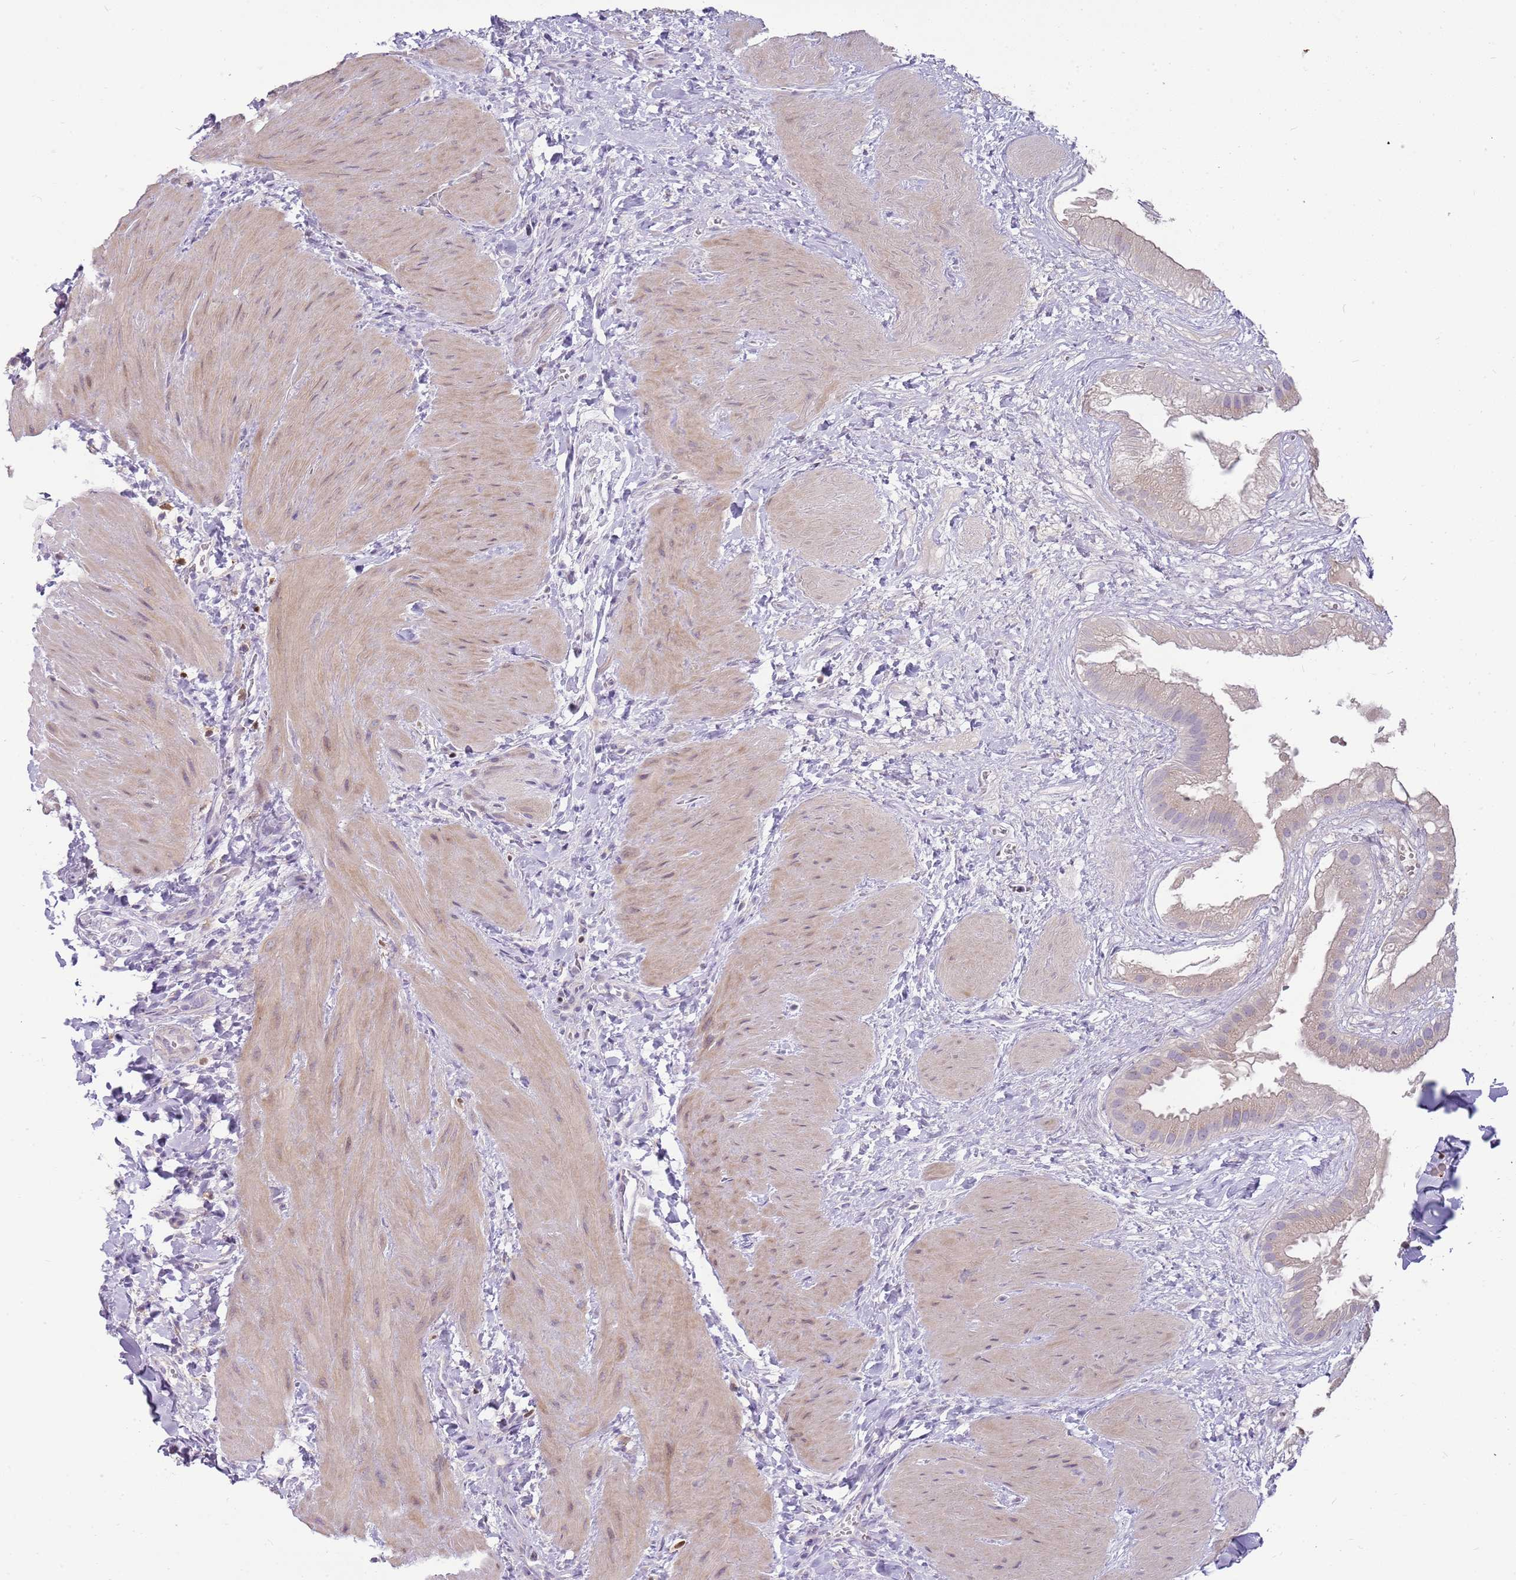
{"staining": {"intensity": "moderate", "quantity": "<25%", "location": "cytoplasmic/membranous"}, "tissue": "gallbladder", "cell_type": "Glandular cells", "image_type": "normal", "snomed": [{"axis": "morphology", "description": "Normal tissue, NOS"}, {"axis": "topography", "description": "Gallbladder"}], "caption": "A high-resolution micrograph shows IHC staining of normal gallbladder, which exhibits moderate cytoplasmic/membranous expression in about <25% of glandular cells. The protein of interest is shown in brown color, while the nuclei are stained blue.", "gene": "DIPK1C", "patient": {"sex": "male", "age": 55}}